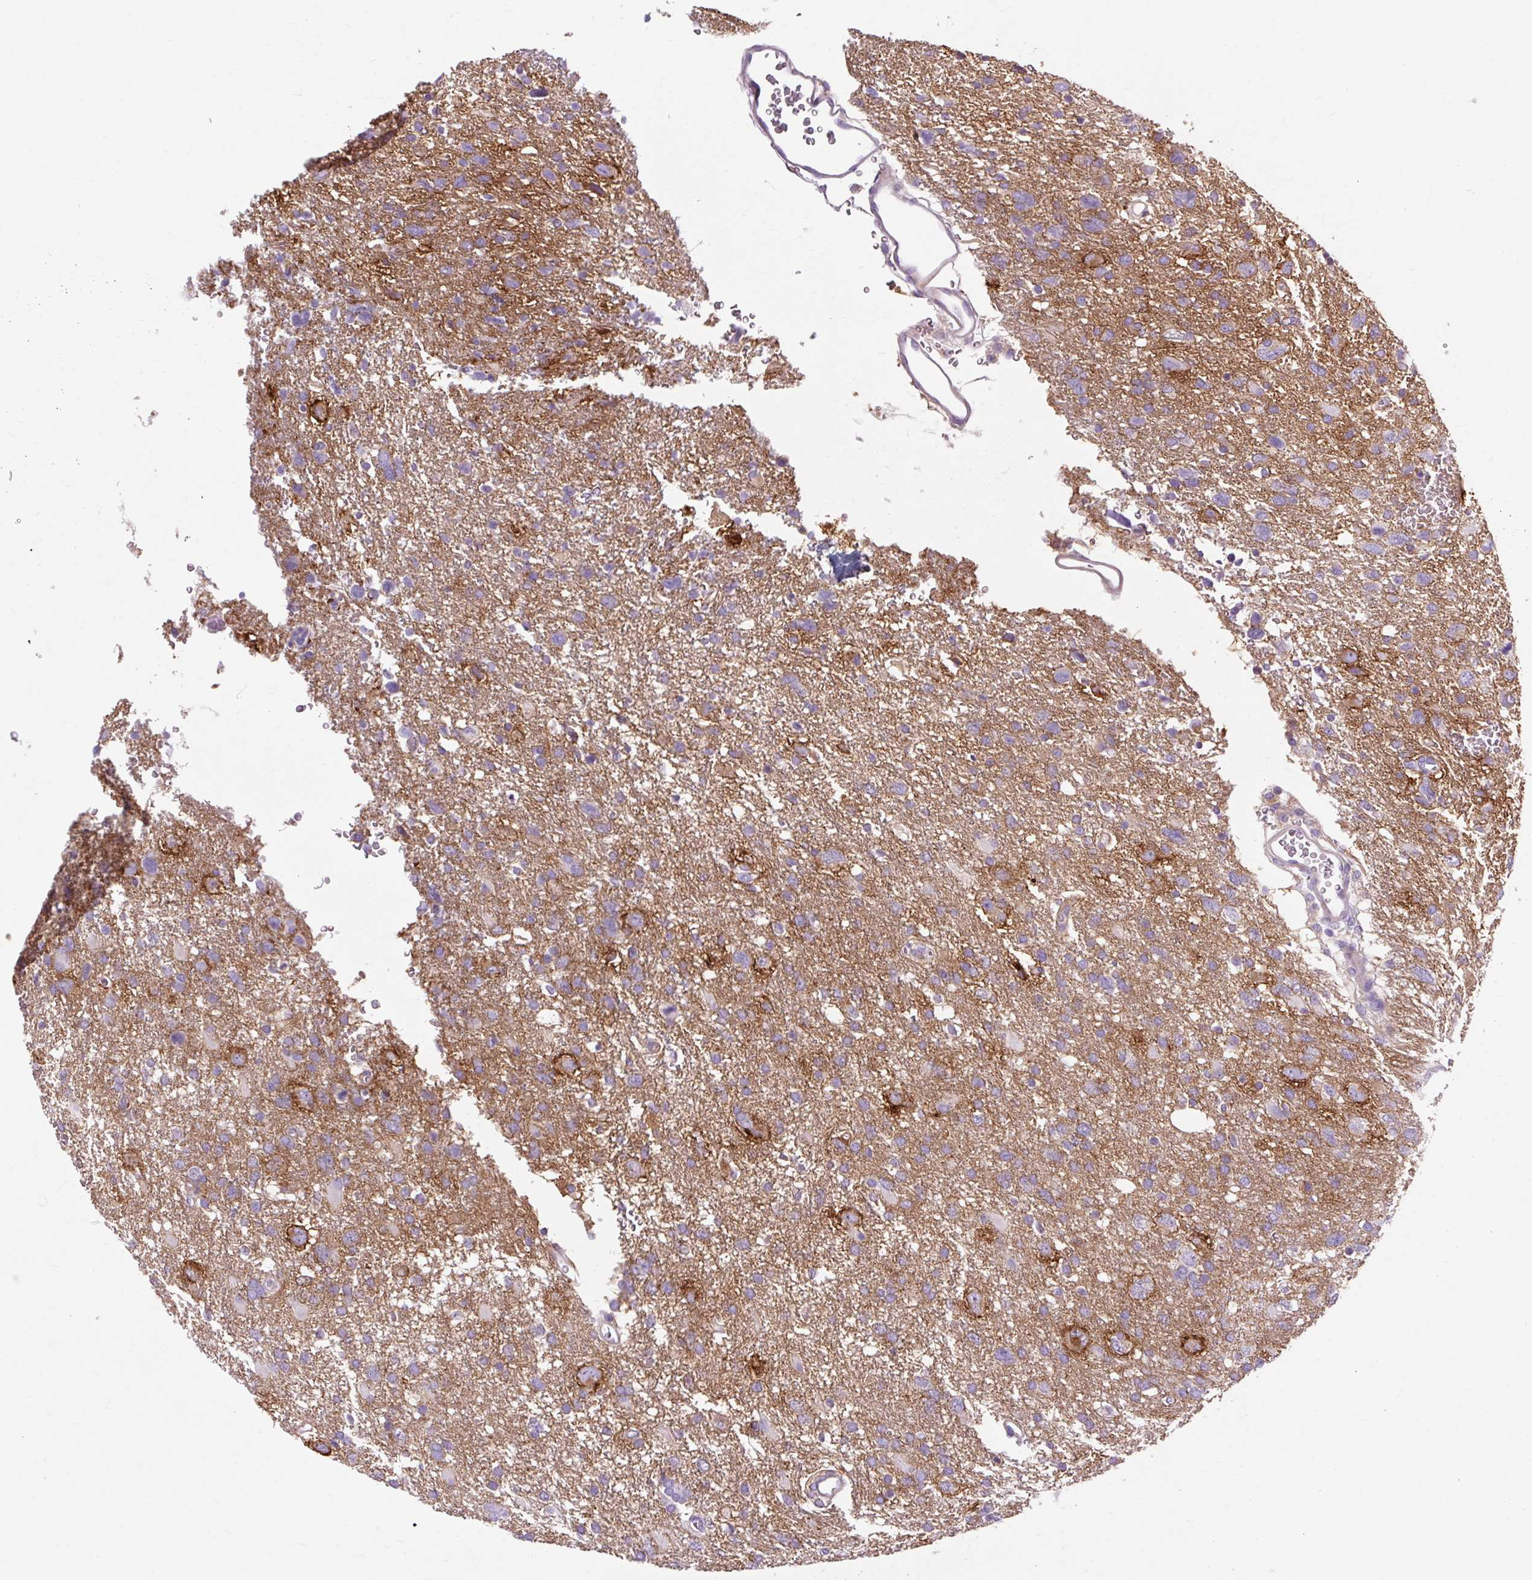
{"staining": {"intensity": "negative", "quantity": "none", "location": "none"}, "tissue": "glioma", "cell_type": "Tumor cells", "image_type": "cancer", "snomed": [{"axis": "morphology", "description": "Glioma, malignant, High grade"}, {"axis": "topography", "description": "Brain"}], "caption": "IHC image of malignant high-grade glioma stained for a protein (brown), which shows no expression in tumor cells.", "gene": "OOEP", "patient": {"sex": "male", "age": 61}}